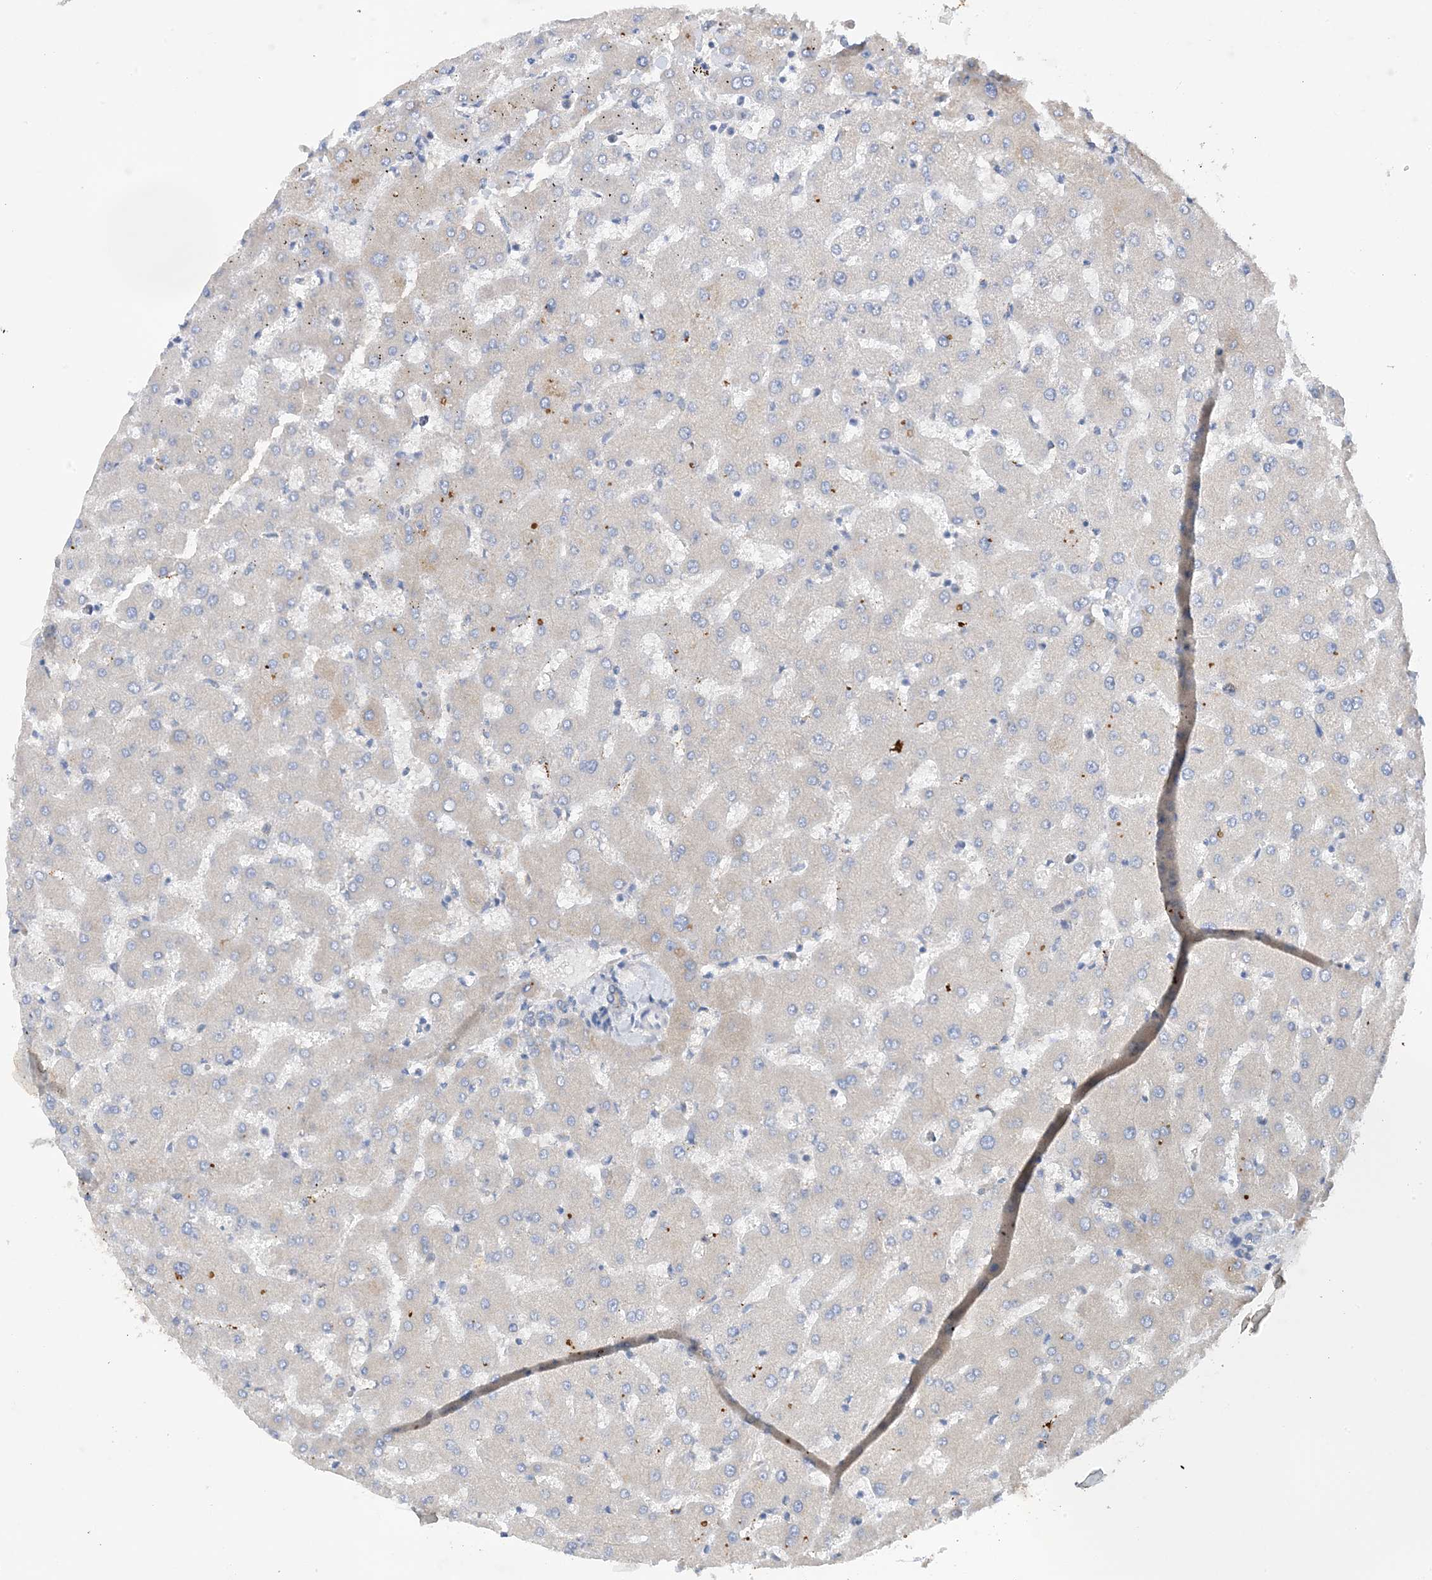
{"staining": {"intensity": "weak", "quantity": "<25%", "location": "cytoplasmic/membranous"}, "tissue": "liver", "cell_type": "Cholangiocytes", "image_type": "normal", "snomed": [{"axis": "morphology", "description": "Normal tissue, NOS"}, {"axis": "topography", "description": "Liver"}], "caption": "High magnification brightfield microscopy of unremarkable liver stained with DAB (3,3'-diaminobenzidine) (brown) and counterstained with hematoxylin (blue): cholangiocytes show no significant staining.", "gene": "SLC5A11", "patient": {"sex": "female", "age": 63}}